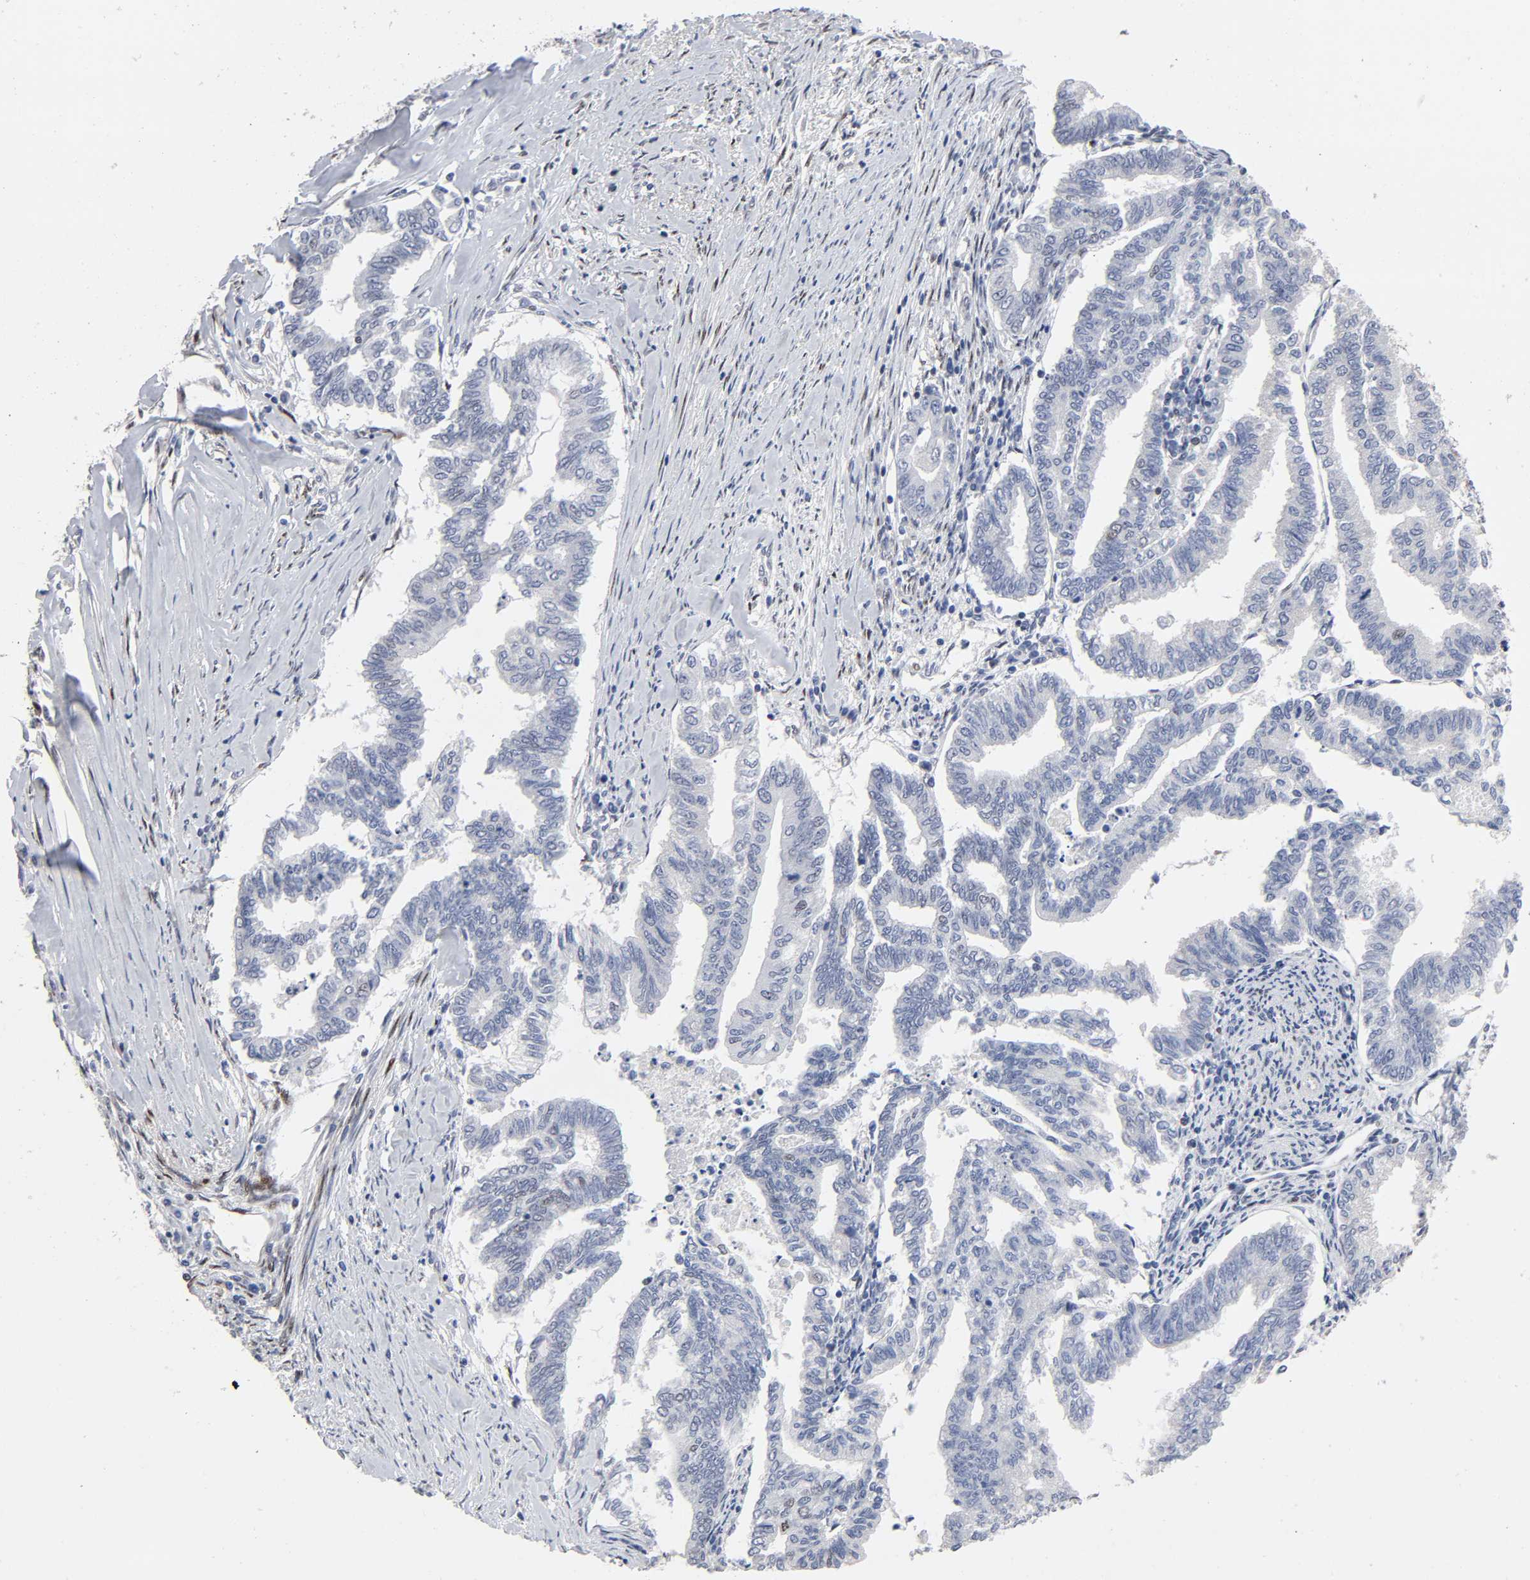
{"staining": {"intensity": "negative", "quantity": "none", "location": "none"}, "tissue": "endometrial cancer", "cell_type": "Tumor cells", "image_type": "cancer", "snomed": [{"axis": "morphology", "description": "Adenocarcinoma, NOS"}, {"axis": "topography", "description": "Endometrium"}], "caption": "Tumor cells show no significant expression in endometrial cancer (adenocarcinoma).", "gene": "STK38", "patient": {"sex": "female", "age": 79}}